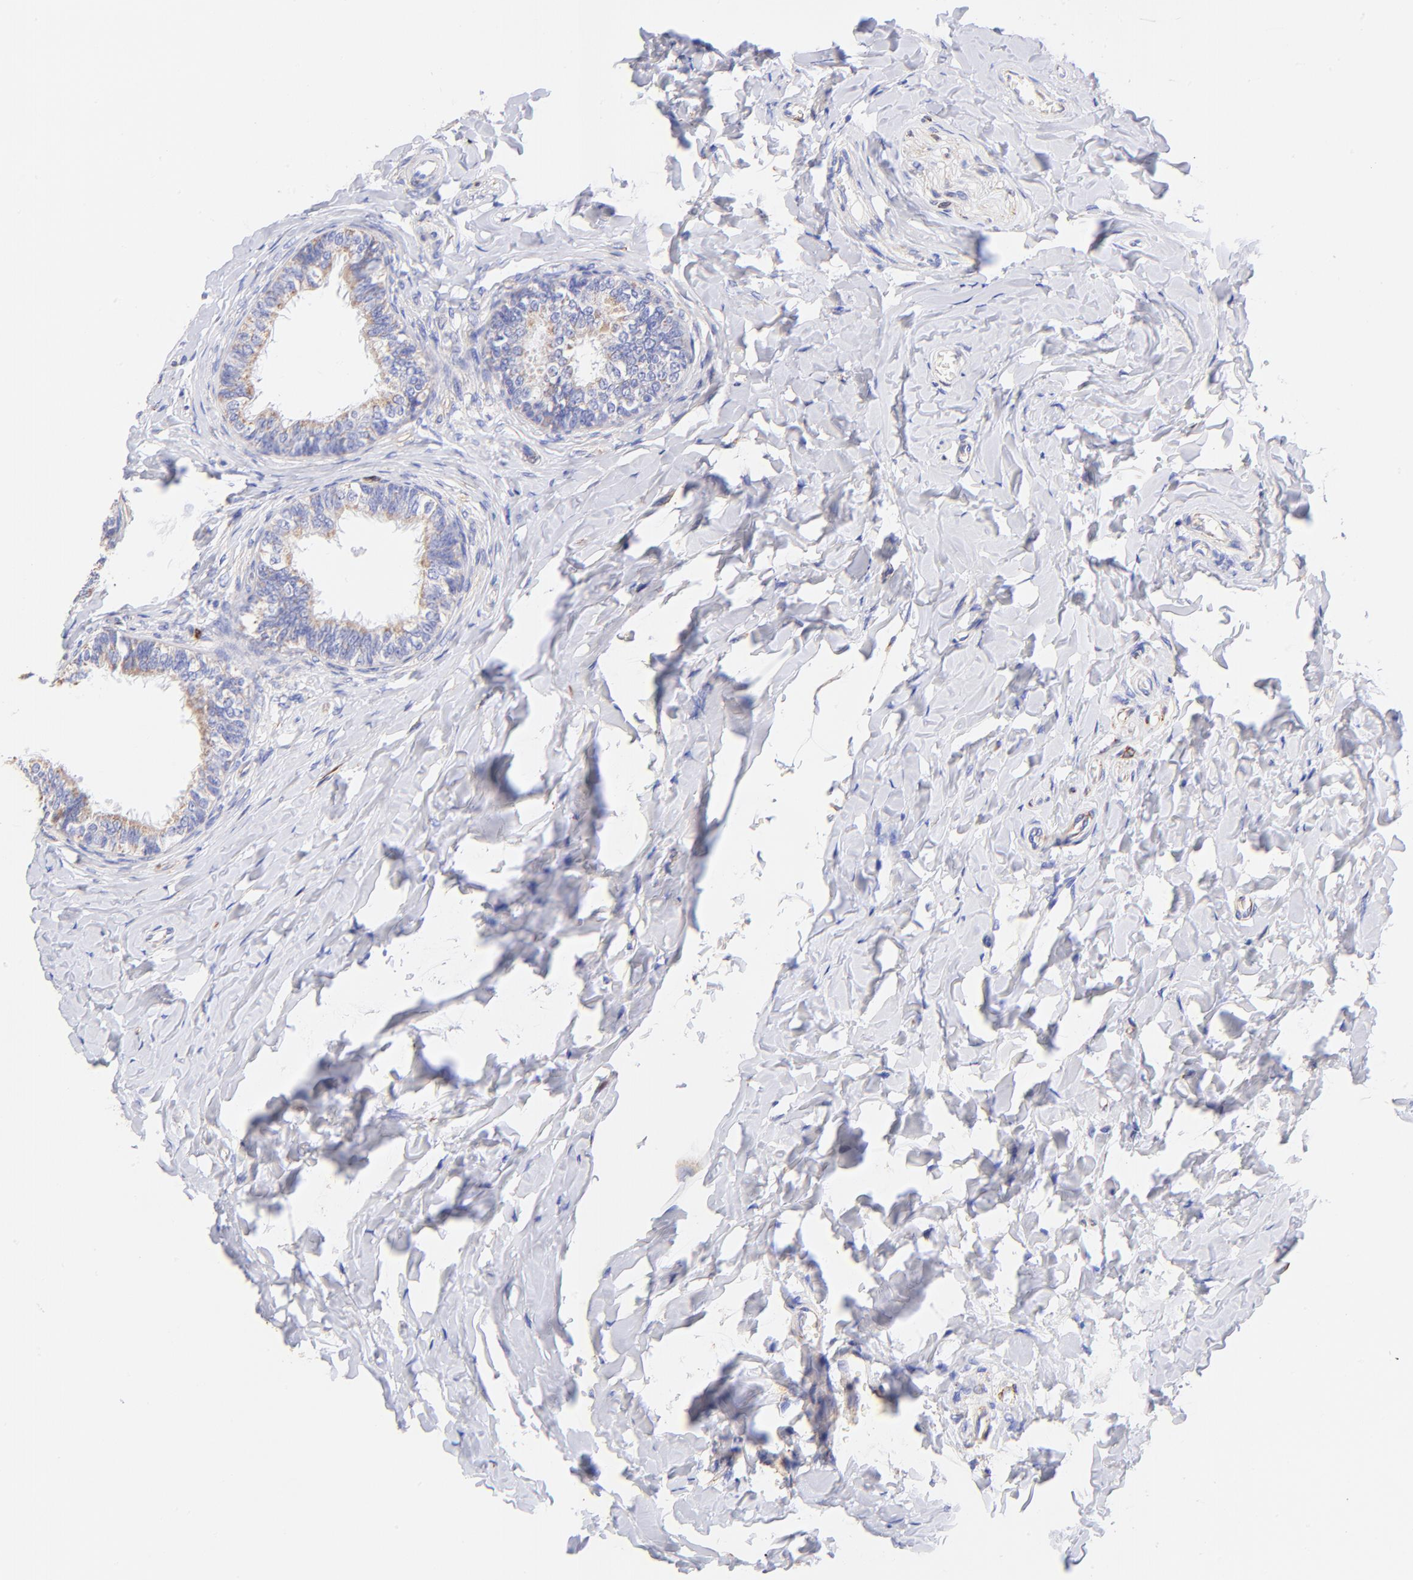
{"staining": {"intensity": "weak", "quantity": "<25%", "location": "cytoplasmic/membranous"}, "tissue": "epididymis", "cell_type": "Glandular cells", "image_type": "normal", "snomed": [{"axis": "morphology", "description": "Normal tissue, NOS"}, {"axis": "topography", "description": "Soft tissue"}, {"axis": "topography", "description": "Epididymis"}], "caption": "This is an immunohistochemistry image of benign epididymis. There is no staining in glandular cells.", "gene": "SPARC", "patient": {"sex": "male", "age": 26}}